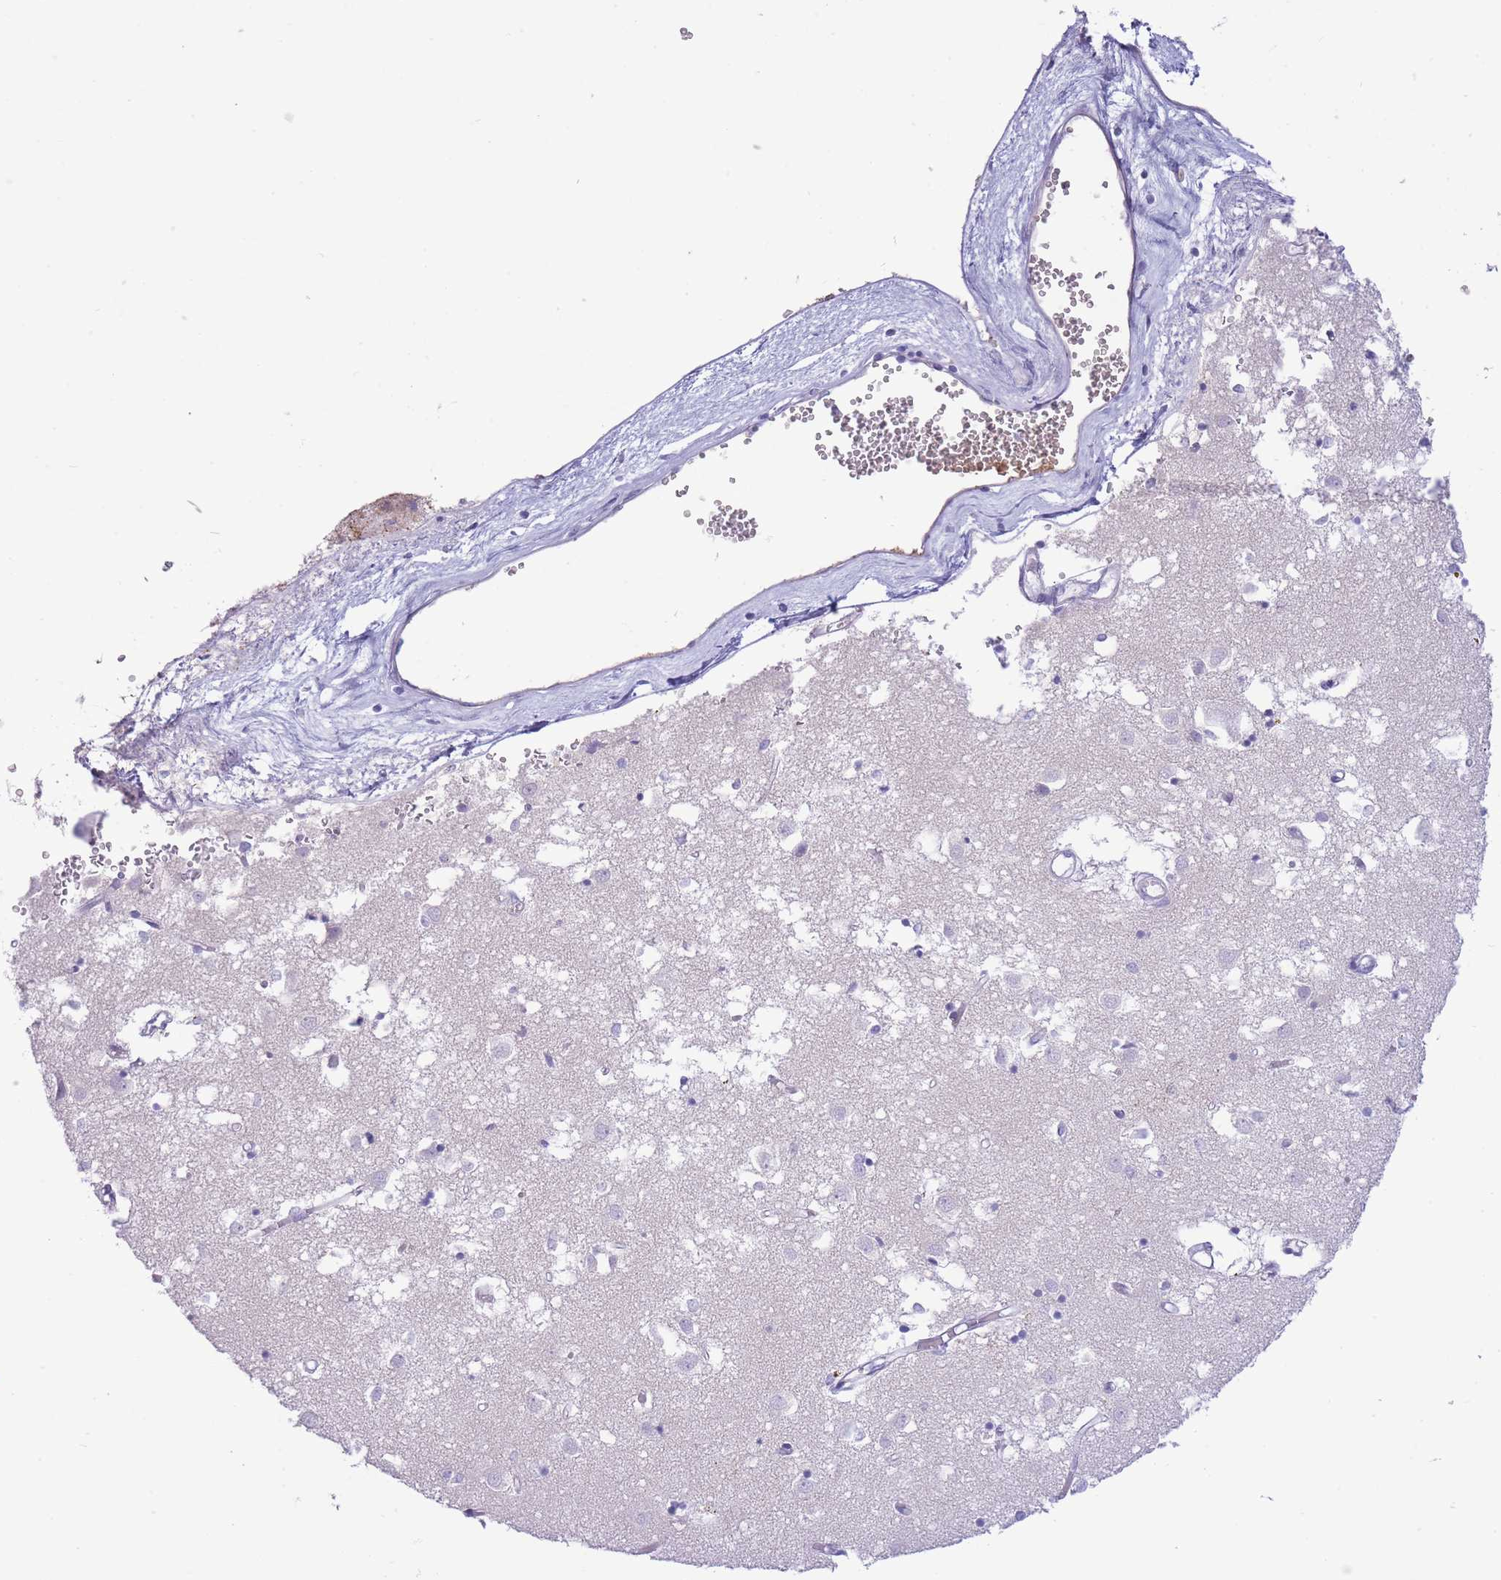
{"staining": {"intensity": "negative", "quantity": "none", "location": "none"}, "tissue": "caudate", "cell_type": "Glial cells", "image_type": "normal", "snomed": [{"axis": "morphology", "description": "Normal tissue, NOS"}, {"axis": "topography", "description": "Lateral ventricle wall"}], "caption": "Image shows no significant protein positivity in glial cells of normal caudate.", "gene": "ASAP3", "patient": {"sex": "male", "age": 70}}